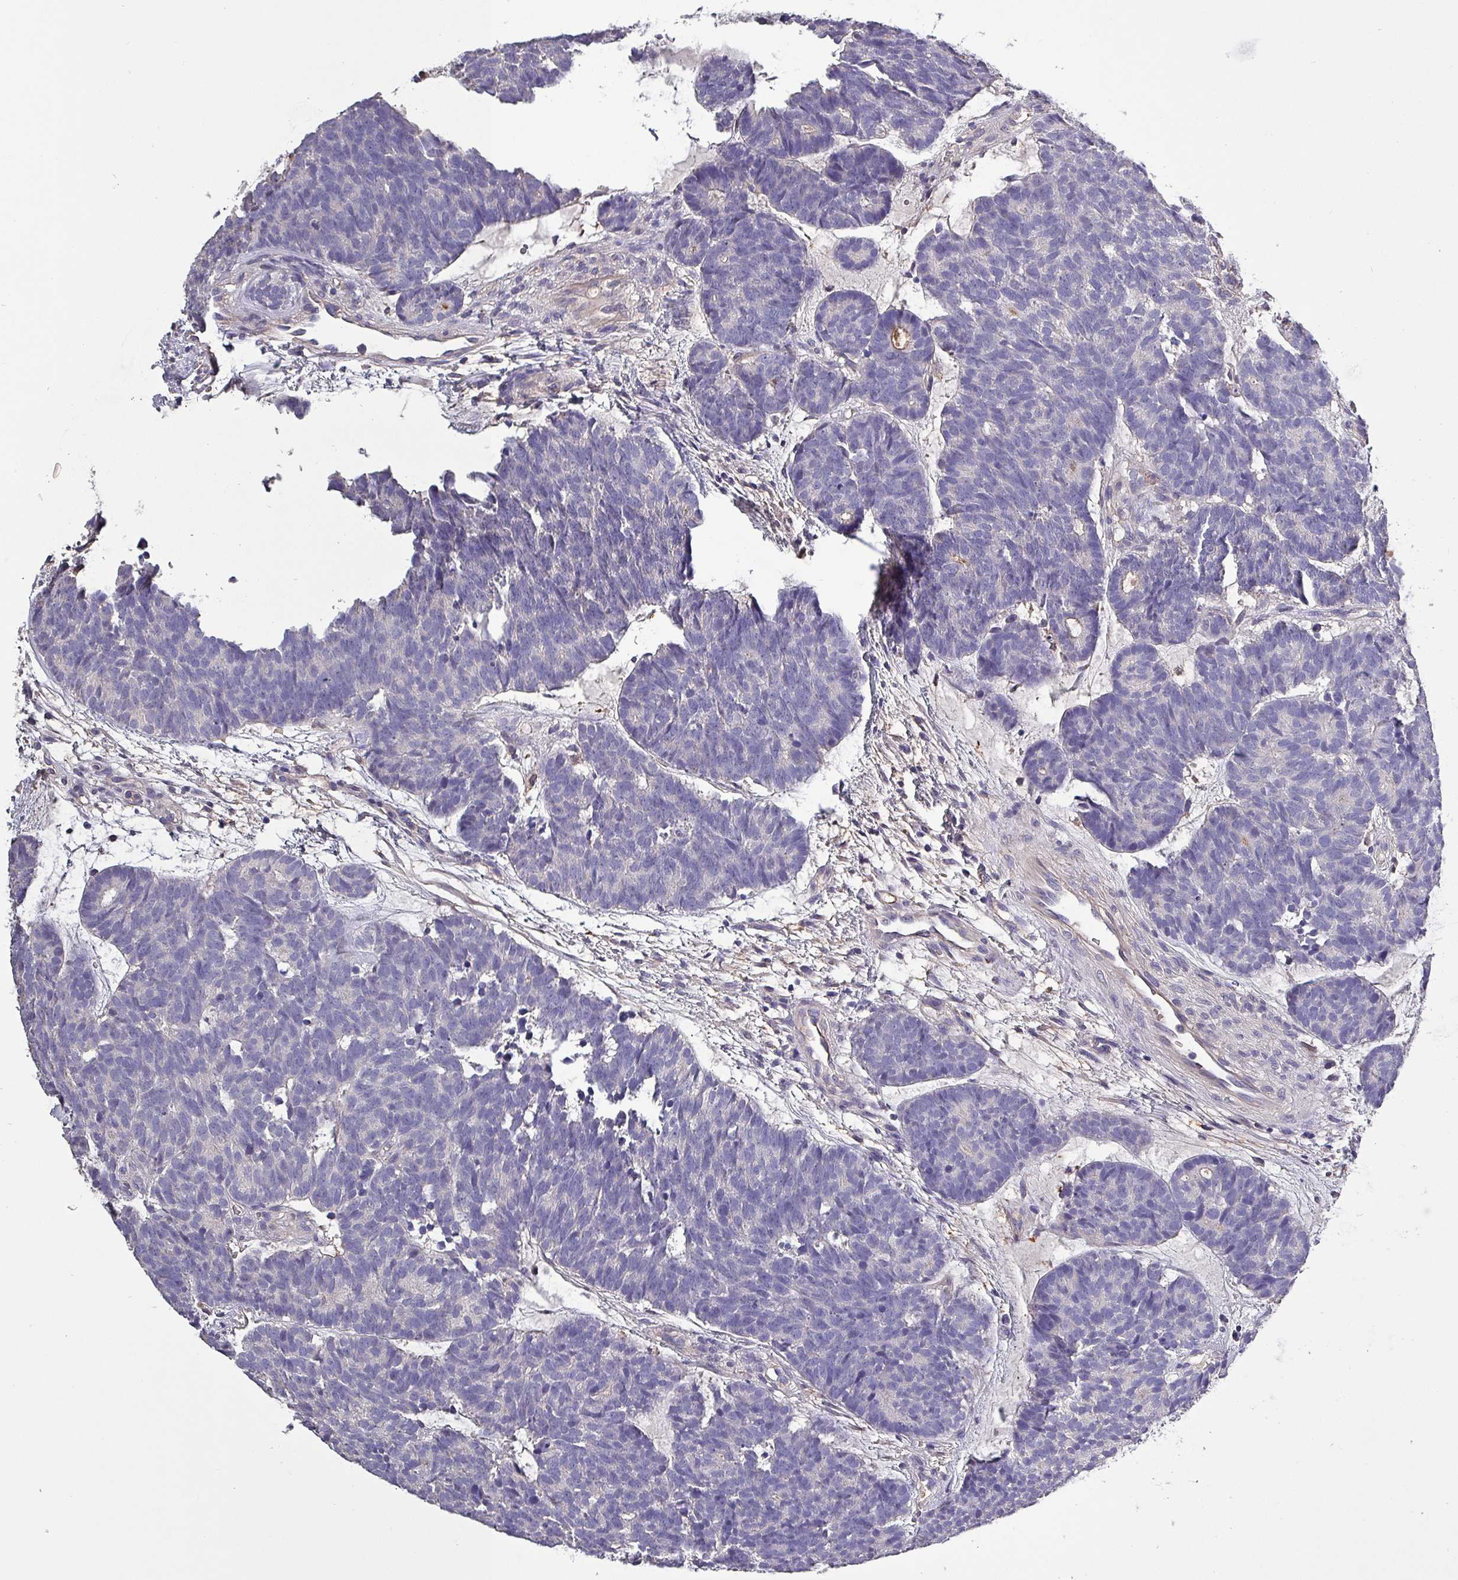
{"staining": {"intensity": "negative", "quantity": "none", "location": "none"}, "tissue": "head and neck cancer", "cell_type": "Tumor cells", "image_type": "cancer", "snomed": [{"axis": "morphology", "description": "Adenocarcinoma, NOS"}, {"axis": "topography", "description": "Head-Neck"}], "caption": "This micrograph is of head and neck cancer (adenocarcinoma) stained with immunohistochemistry (IHC) to label a protein in brown with the nuclei are counter-stained blue. There is no positivity in tumor cells.", "gene": "HTRA4", "patient": {"sex": "female", "age": 81}}